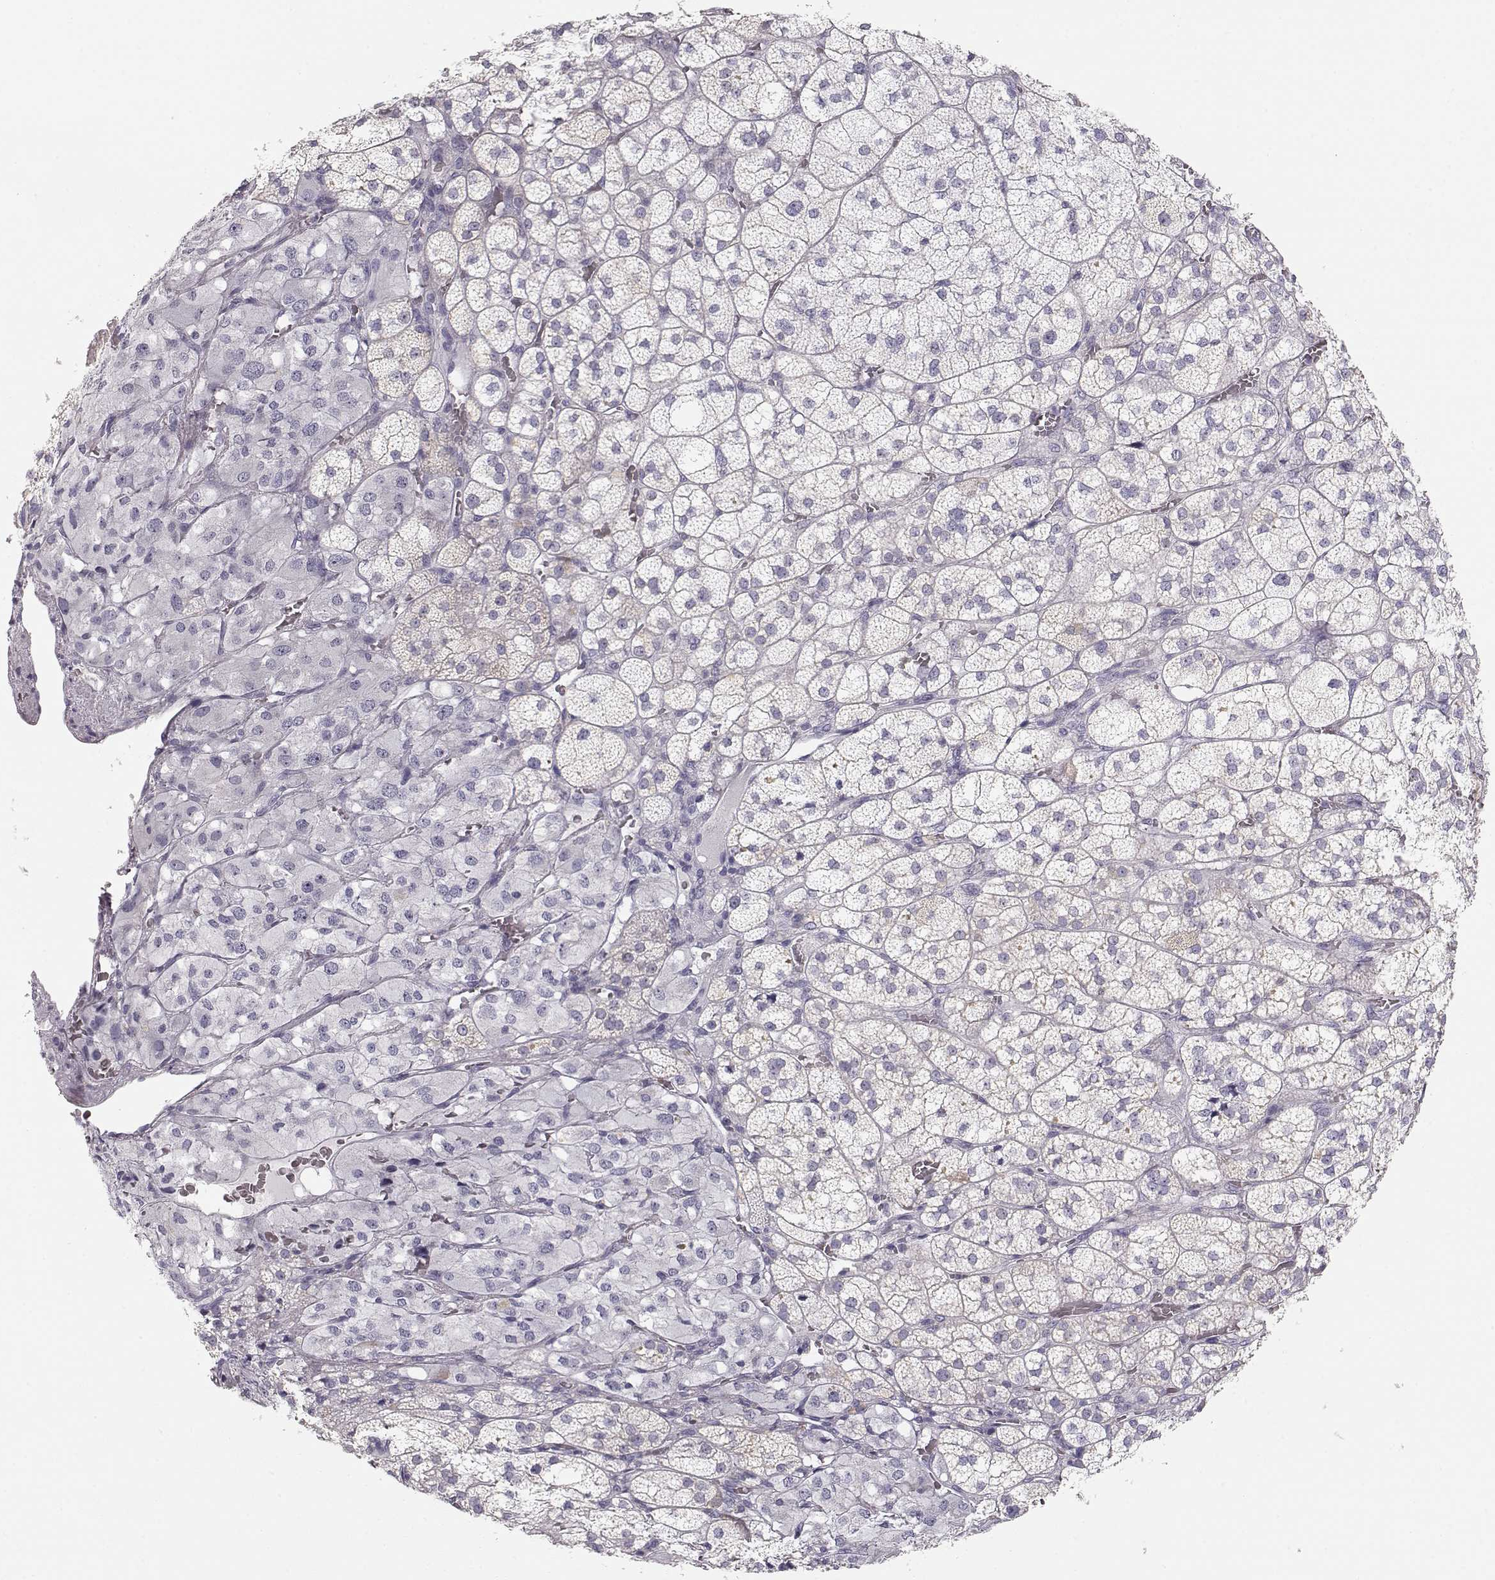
{"staining": {"intensity": "weak", "quantity": "<25%", "location": "cytoplasmic/membranous"}, "tissue": "adrenal gland", "cell_type": "Glandular cells", "image_type": "normal", "snomed": [{"axis": "morphology", "description": "Normal tissue, NOS"}, {"axis": "topography", "description": "Adrenal gland"}], "caption": "Immunohistochemistry (IHC) photomicrograph of unremarkable adrenal gland: adrenal gland stained with DAB (3,3'-diaminobenzidine) exhibits no significant protein positivity in glandular cells.", "gene": "FAM166A", "patient": {"sex": "female", "age": 60}}